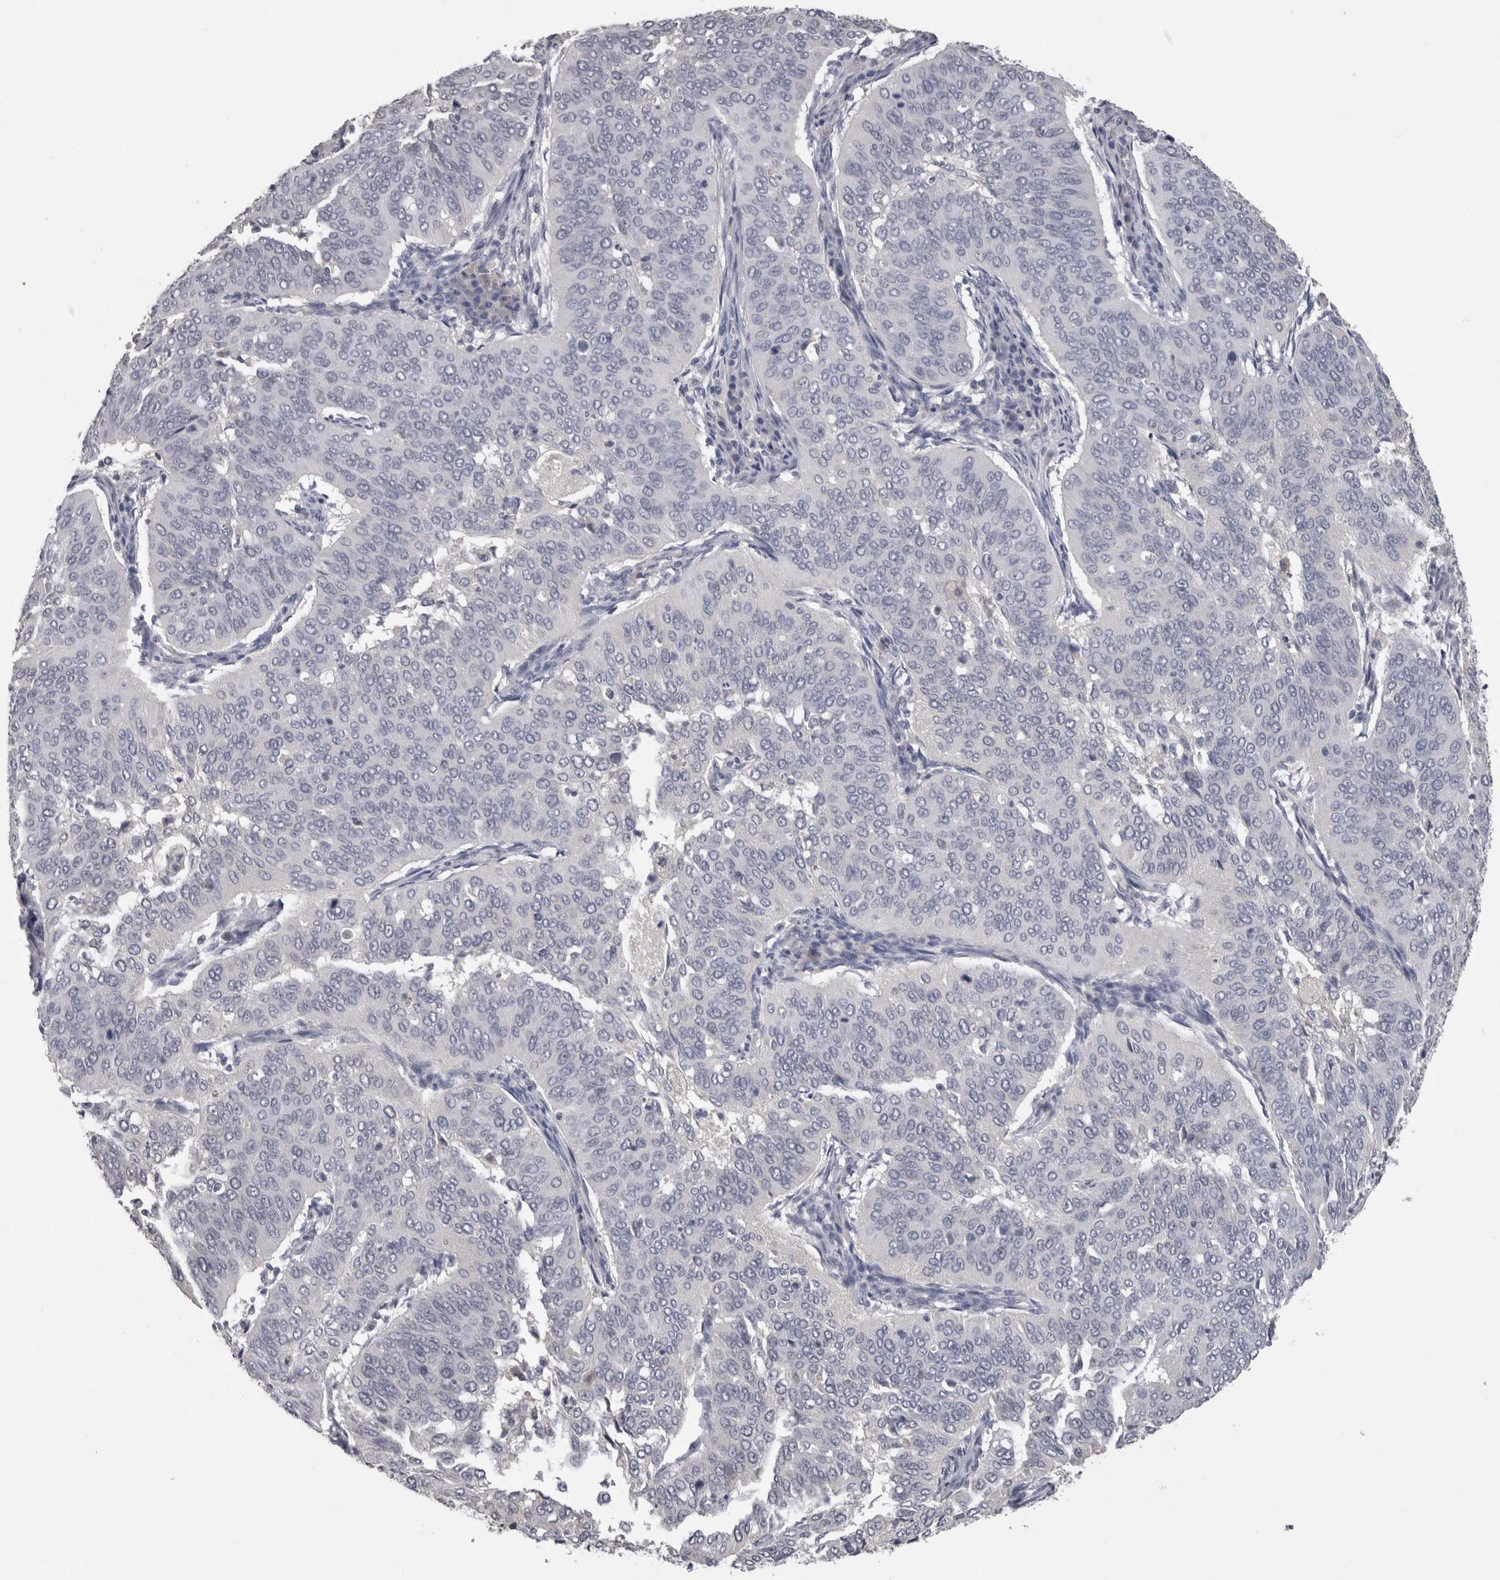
{"staining": {"intensity": "negative", "quantity": "none", "location": "none"}, "tissue": "cervical cancer", "cell_type": "Tumor cells", "image_type": "cancer", "snomed": [{"axis": "morphology", "description": "Normal tissue, NOS"}, {"axis": "morphology", "description": "Squamous cell carcinoma, NOS"}, {"axis": "topography", "description": "Cervix"}], "caption": "Protein analysis of cervical cancer exhibits no significant positivity in tumor cells.", "gene": "PON3", "patient": {"sex": "female", "age": 39}}